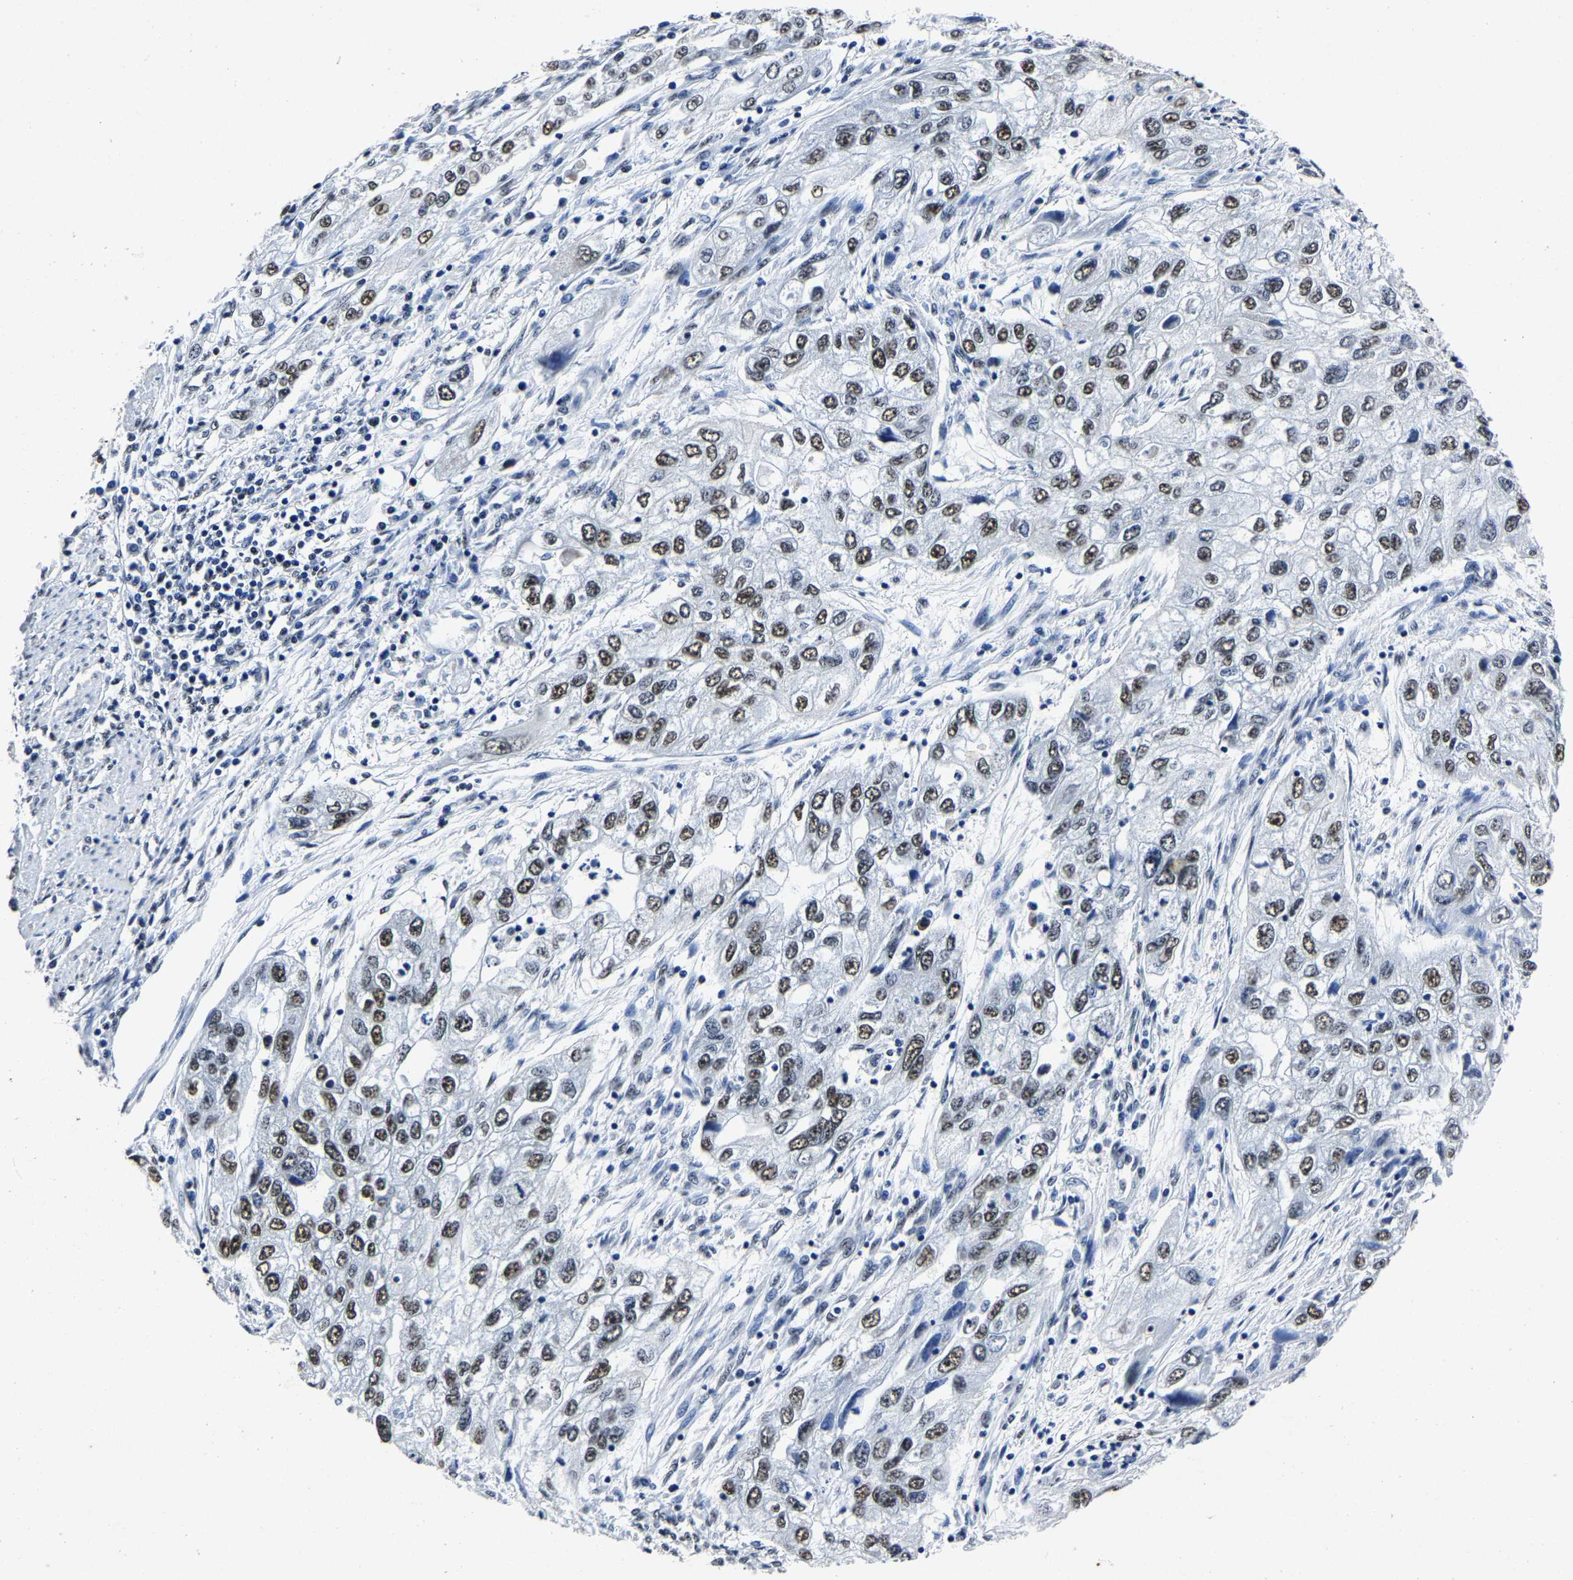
{"staining": {"intensity": "moderate", "quantity": ">75%", "location": "nuclear"}, "tissue": "endometrial cancer", "cell_type": "Tumor cells", "image_type": "cancer", "snomed": [{"axis": "morphology", "description": "Adenocarcinoma, NOS"}, {"axis": "topography", "description": "Endometrium"}], "caption": "Immunohistochemical staining of adenocarcinoma (endometrial) exhibits medium levels of moderate nuclear positivity in approximately >75% of tumor cells.", "gene": "RBM45", "patient": {"sex": "female", "age": 49}}